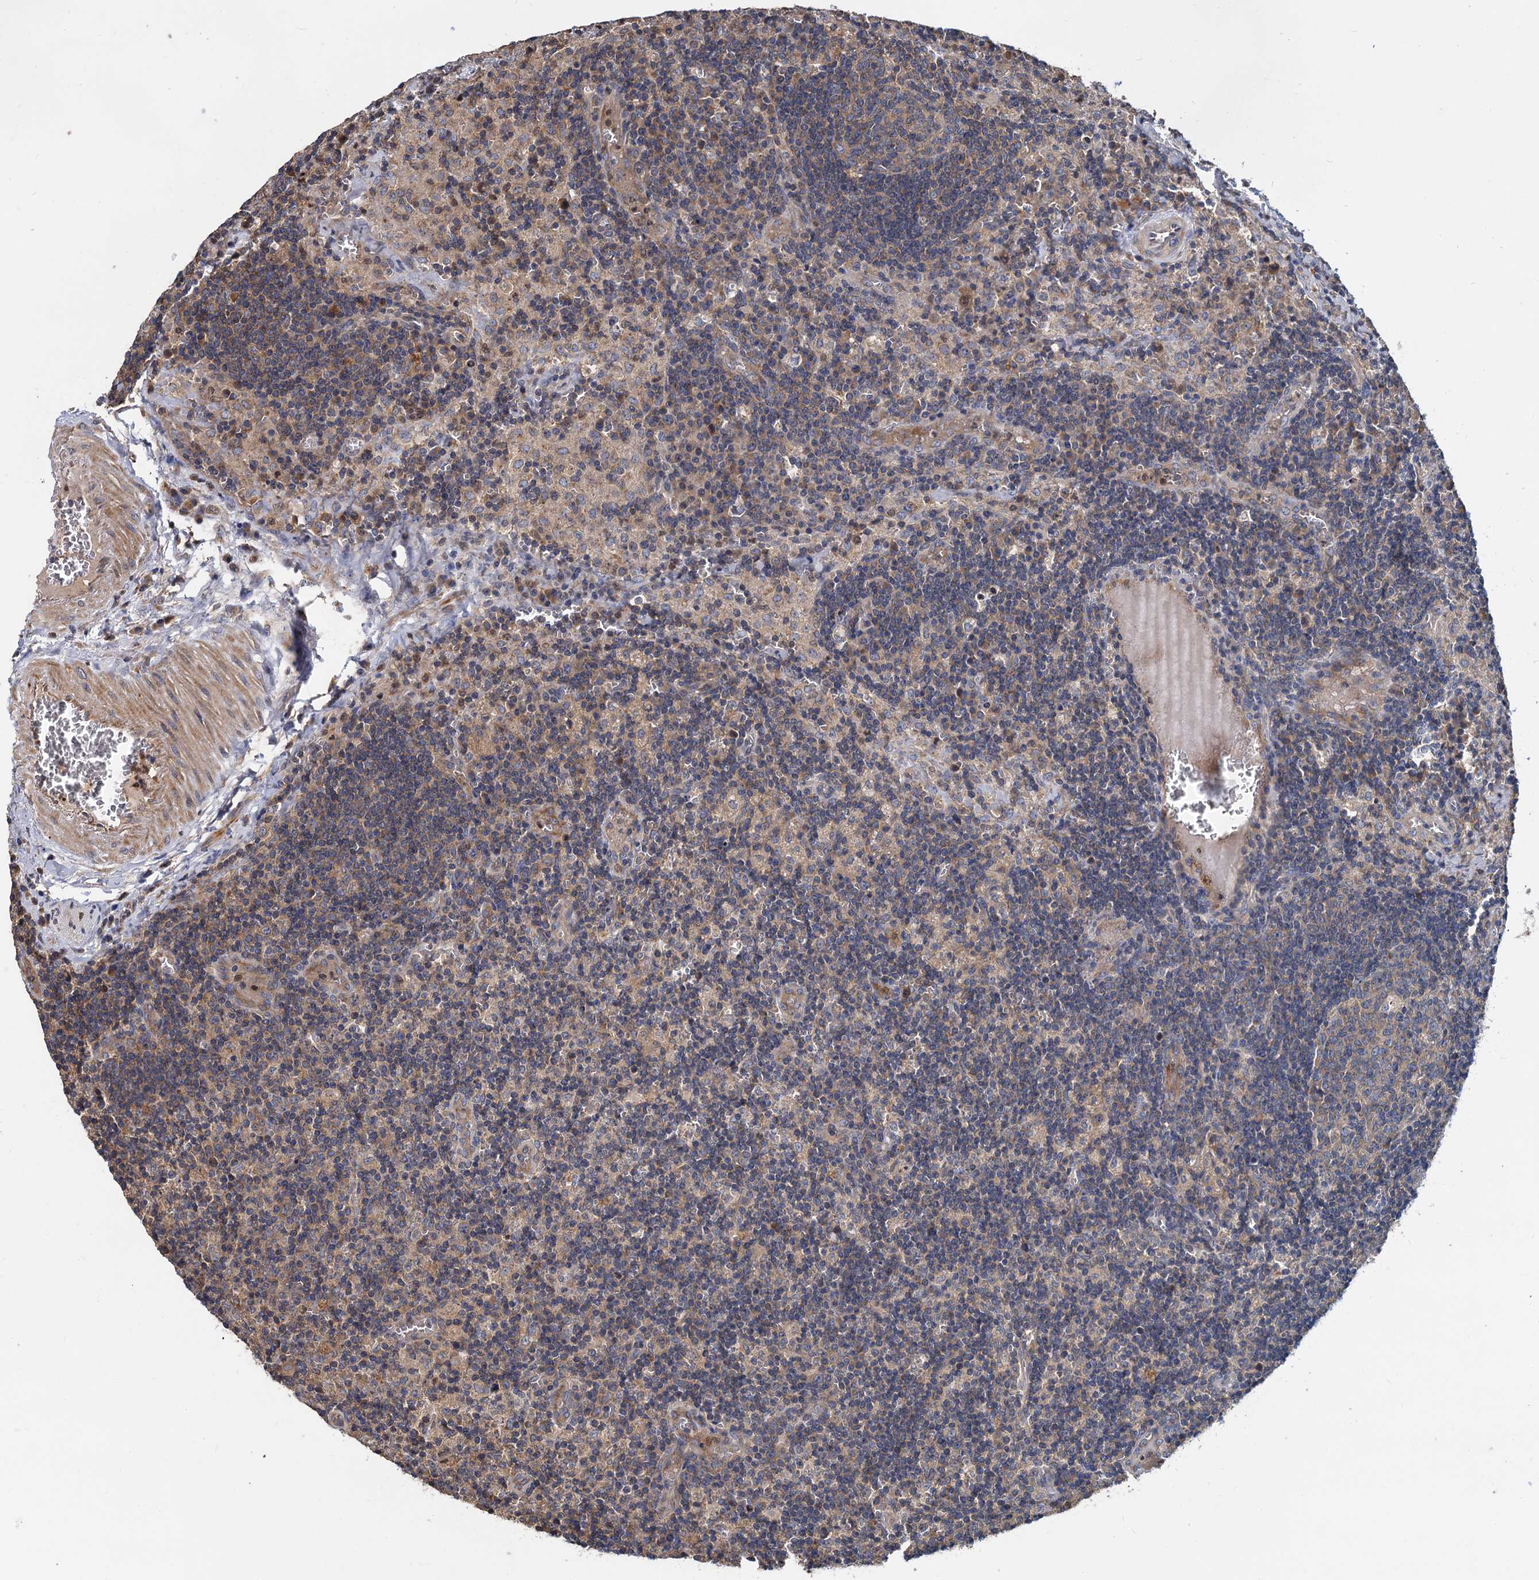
{"staining": {"intensity": "weak", "quantity": ">75%", "location": "cytoplasmic/membranous"}, "tissue": "lymph node", "cell_type": "Germinal center cells", "image_type": "normal", "snomed": [{"axis": "morphology", "description": "Normal tissue, NOS"}, {"axis": "topography", "description": "Lymph node"}], "caption": "Lymph node stained with immunohistochemistry demonstrates weak cytoplasmic/membranous expression in approximately >75% of germinal center cells. (brown staining indicates protein expression, while blue staining denotes nuclei).", "gene": "CEP192", "patient": {"sex": "male", "age": 58}}